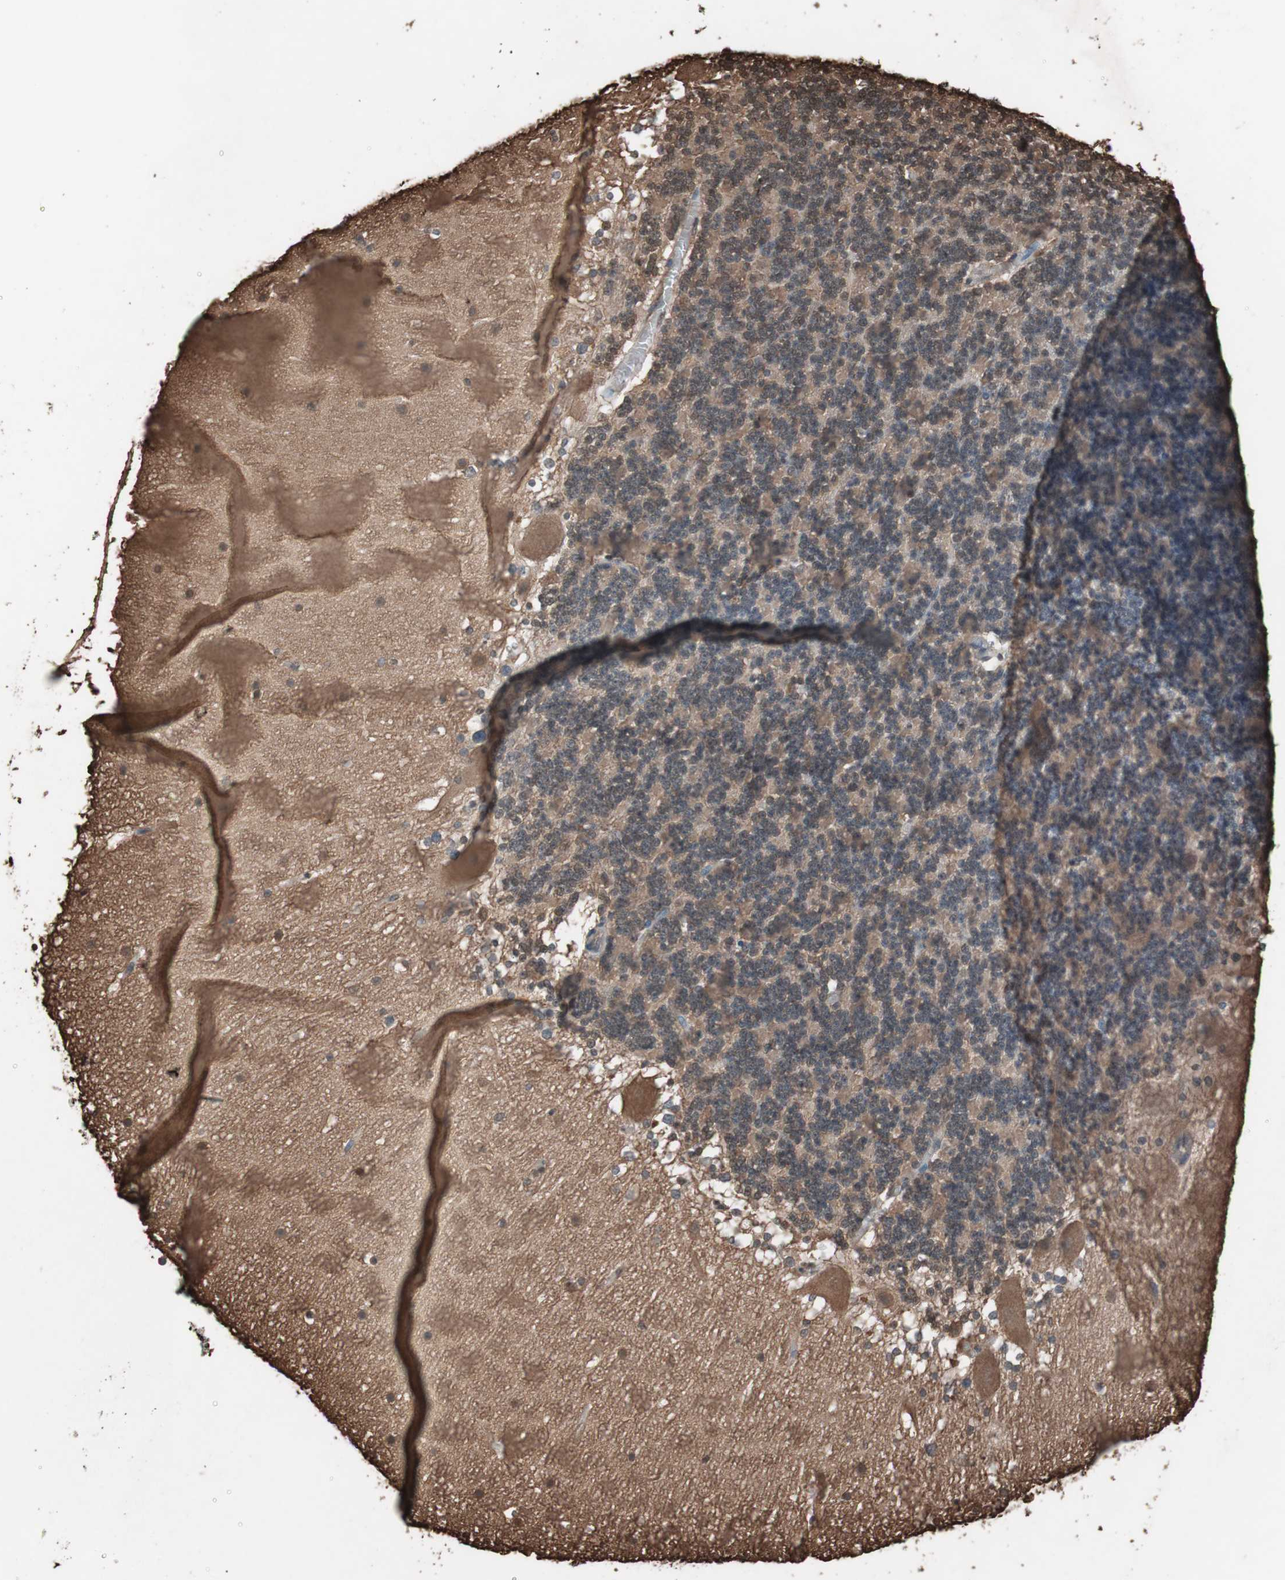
{"staining": {"intensity": "moderate", "quantity": "25%-75%", "location": "cytoplasmic/membranous,nuclear"}, "tissue": "cerebellum", "cell_type": "Cells in granular layer", "image_type": "normal", "snomed": [{"axis": "morphology", "description": "Normal tissue, NOS"}, {"axis": "topography", "description": "Cerebellum"}], "caption": "The immunohistochemical stain shows moderate cytoplasmic/membranous,nuclear expression in cells in granular layer of normal cerebellum.", "gene": "CALM2", "patient": {"sex": "female", "age": 19}}